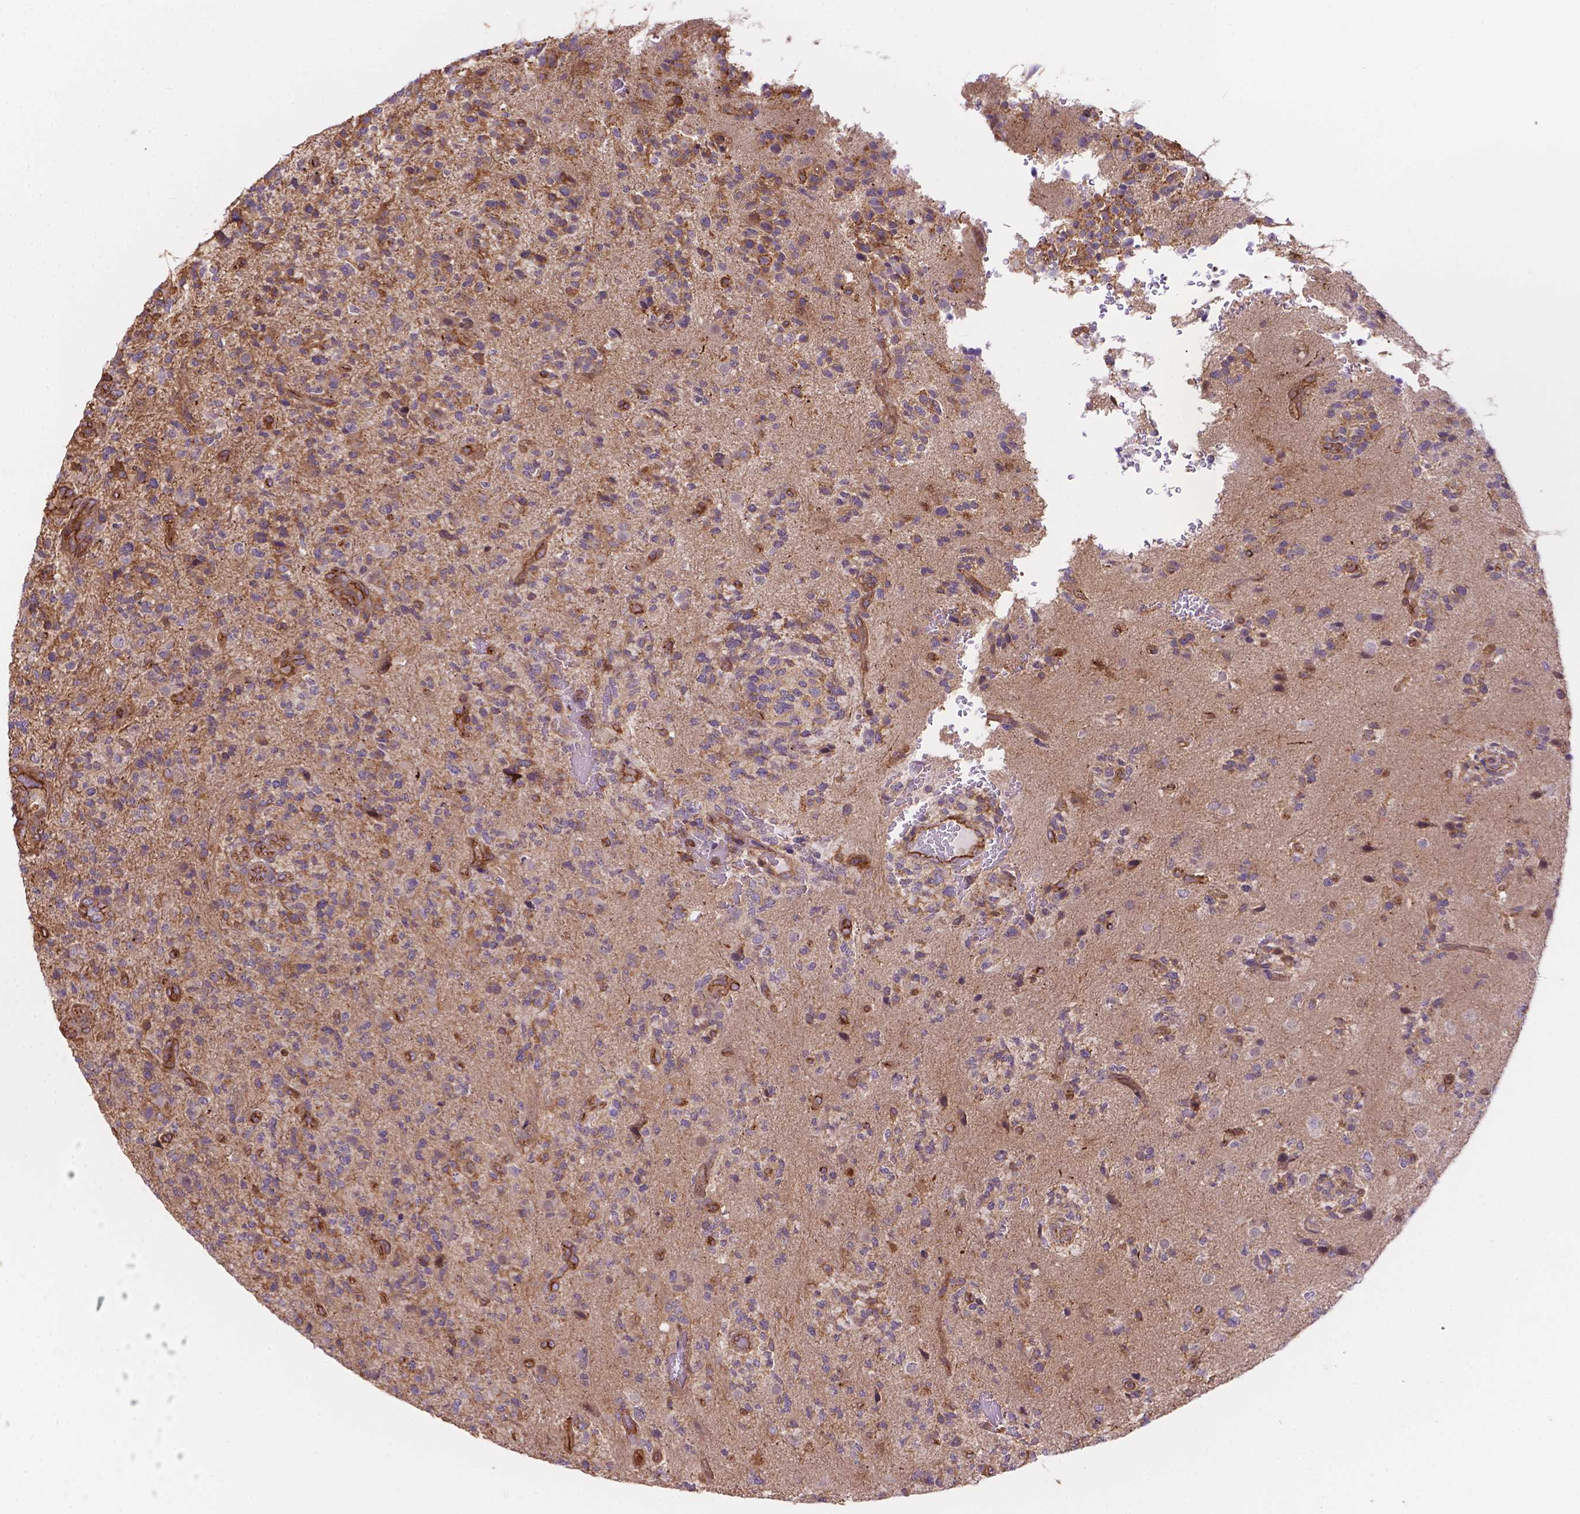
{"staining": {"intensity": "negative", "quantity": "none", "location": "none"}, "tissue": "glioma", "cell_type": "Tumor cells", "image_type": "cancer", "snomed": [{"axis": "morphology", "description": "Glioma, malignant, High grade"}, {"axis": "topography", "description": "Brain"}], "caption": "Malignant high-grade glioma stained for a protein using IHC shows no expression tumor cells.", "gene": "DMWD", "patient": {"sex": "female", "age": 71}}